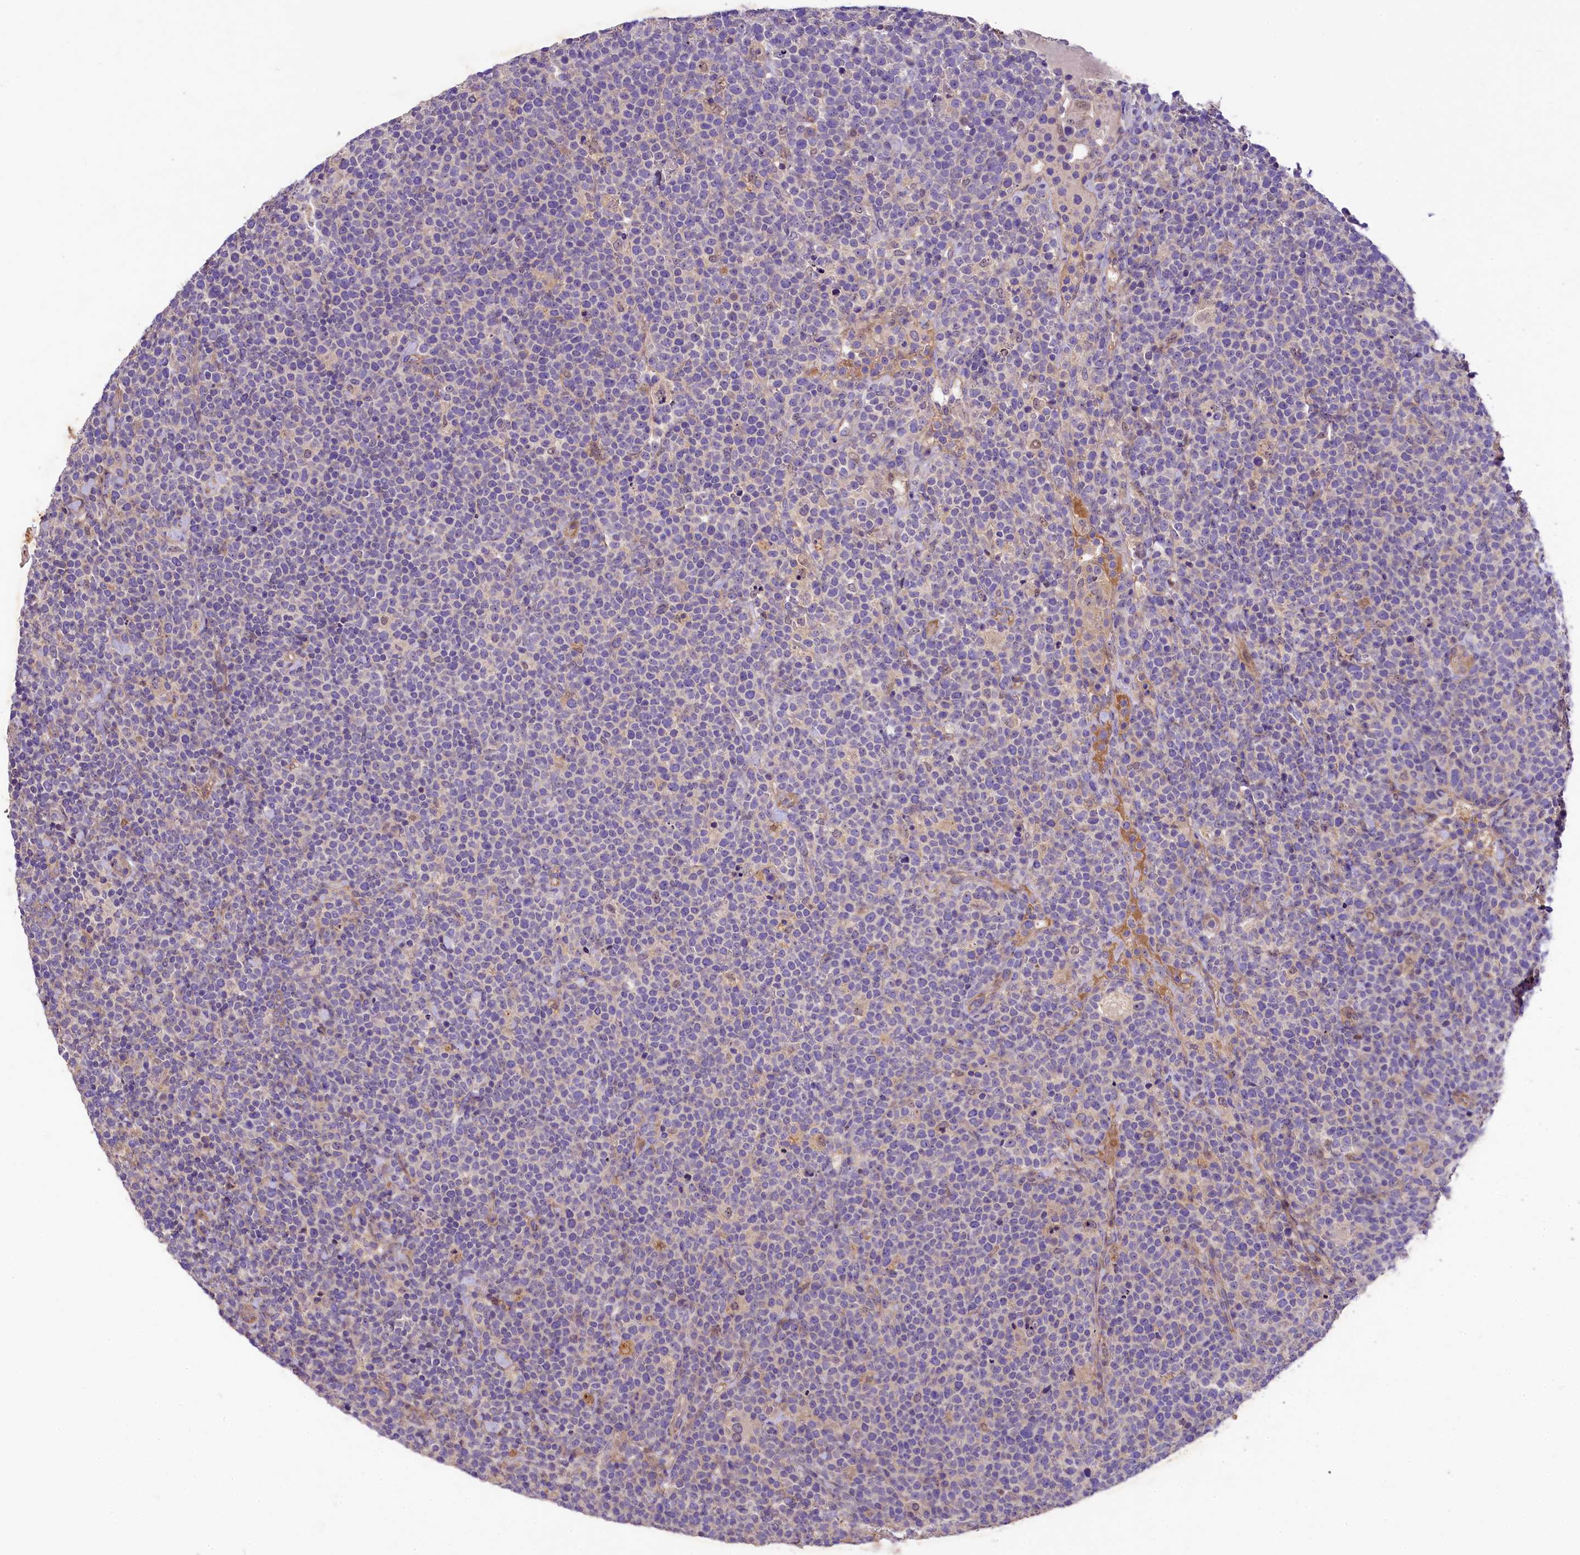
{"staining": {"intensity": "negative", "quantity": "none", "location": "none"}, "tissue": "lymphoma", "cell_type": "Tumor cells", "image_type": "cancer", "snomed": [{"axis": "morphology", "description": "Malignant lymphoma, non-Hodgkin's type, High grade"}, {"axis": "topography", "description": "Lymph node"}], "caption": "An immunohistochemistry (IHC) micrograph of malignant lymphoma, non-Hodgkin's type (high-grade) is shown. There is no staining in tumor cells of malignant lymphoma, non-Hodgkin's type (high-grade).", "gene": "UBXN6", "patient": {"sex": "male", "age": 61}}